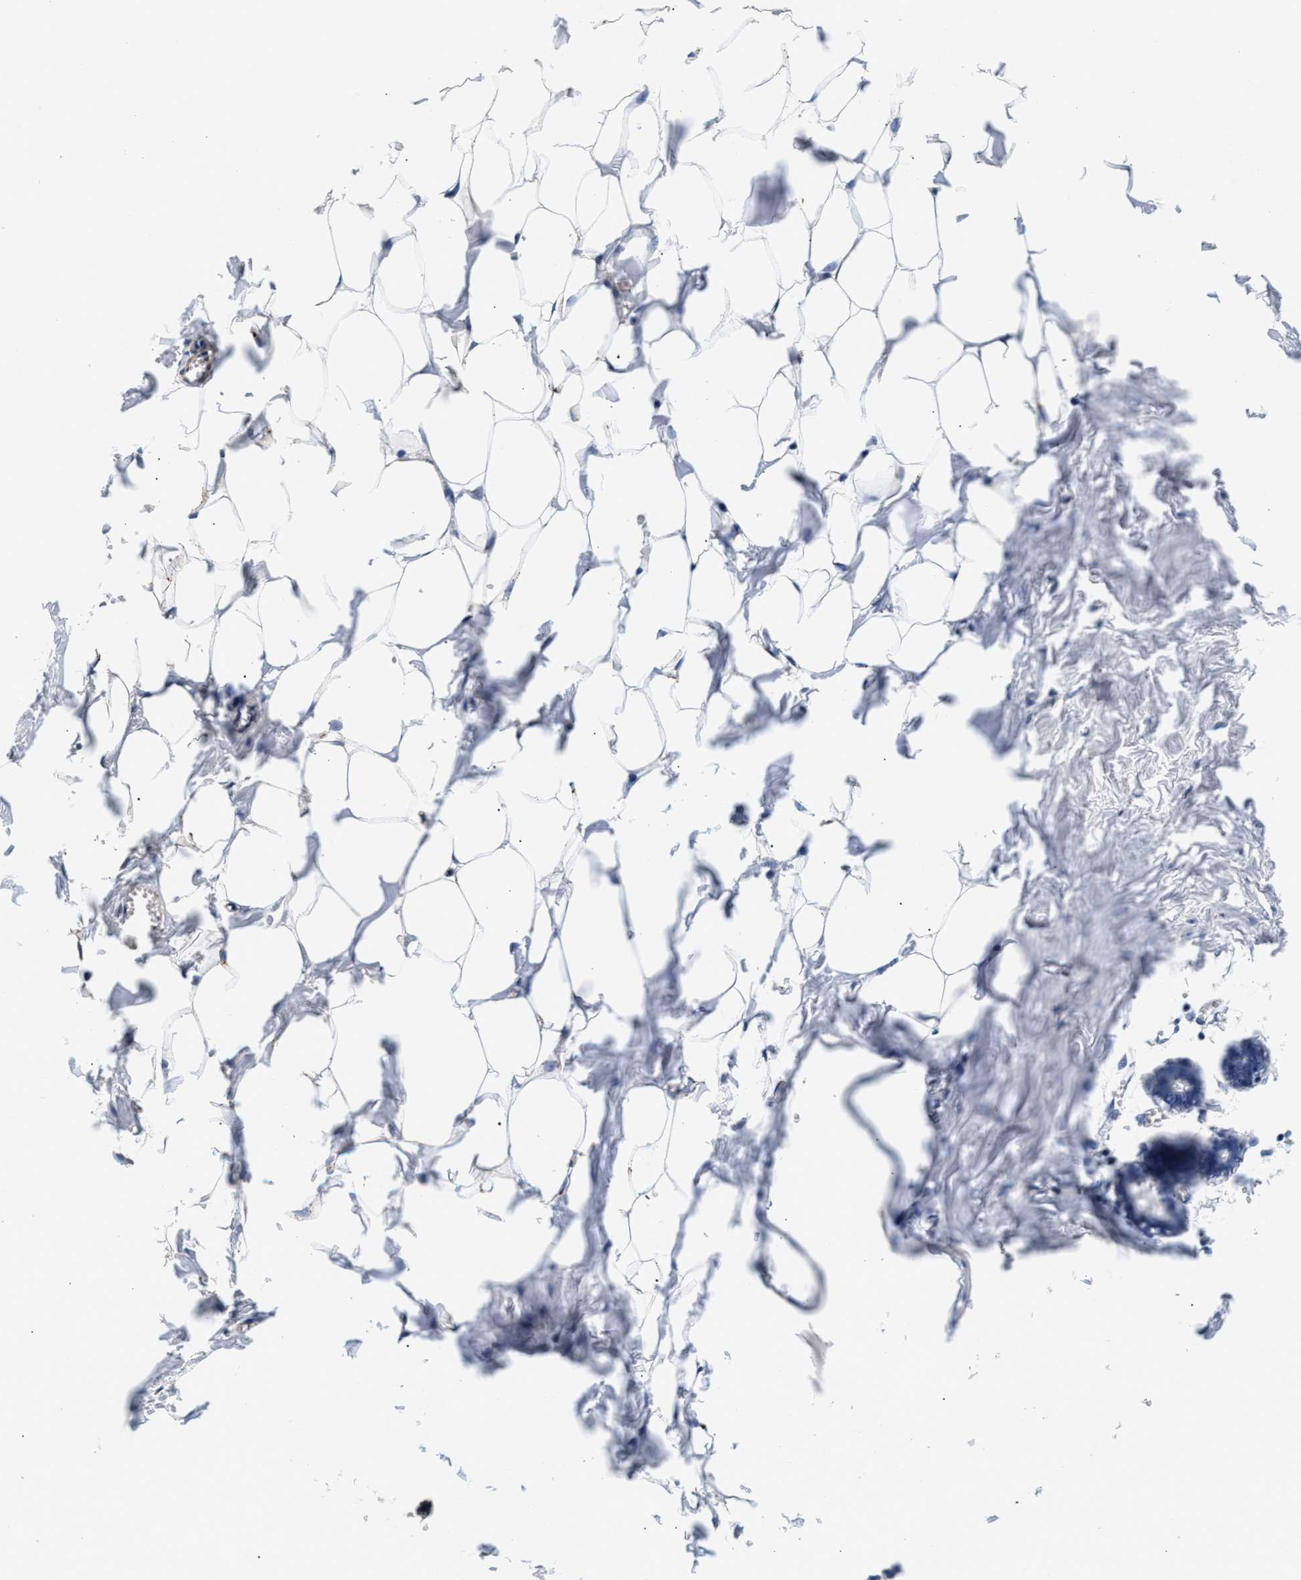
{"staining": {"intensity": "negative", "quantity": "none", "location": "none"}, "tissue": "breast", "cell_type": "Adipocytes", "image_type": "normal", "snomed": [{"axis": "morphology", "description": "Normal tissue, NOS"}, {"axis": "topography", "description": "Breast"}], "caption": "An immunohistochemistry image of benign breast is shown. There is no staining in adipocytes of breast.", "gene": "SGK1", "patient": {"sex": "female", "age": 27}}